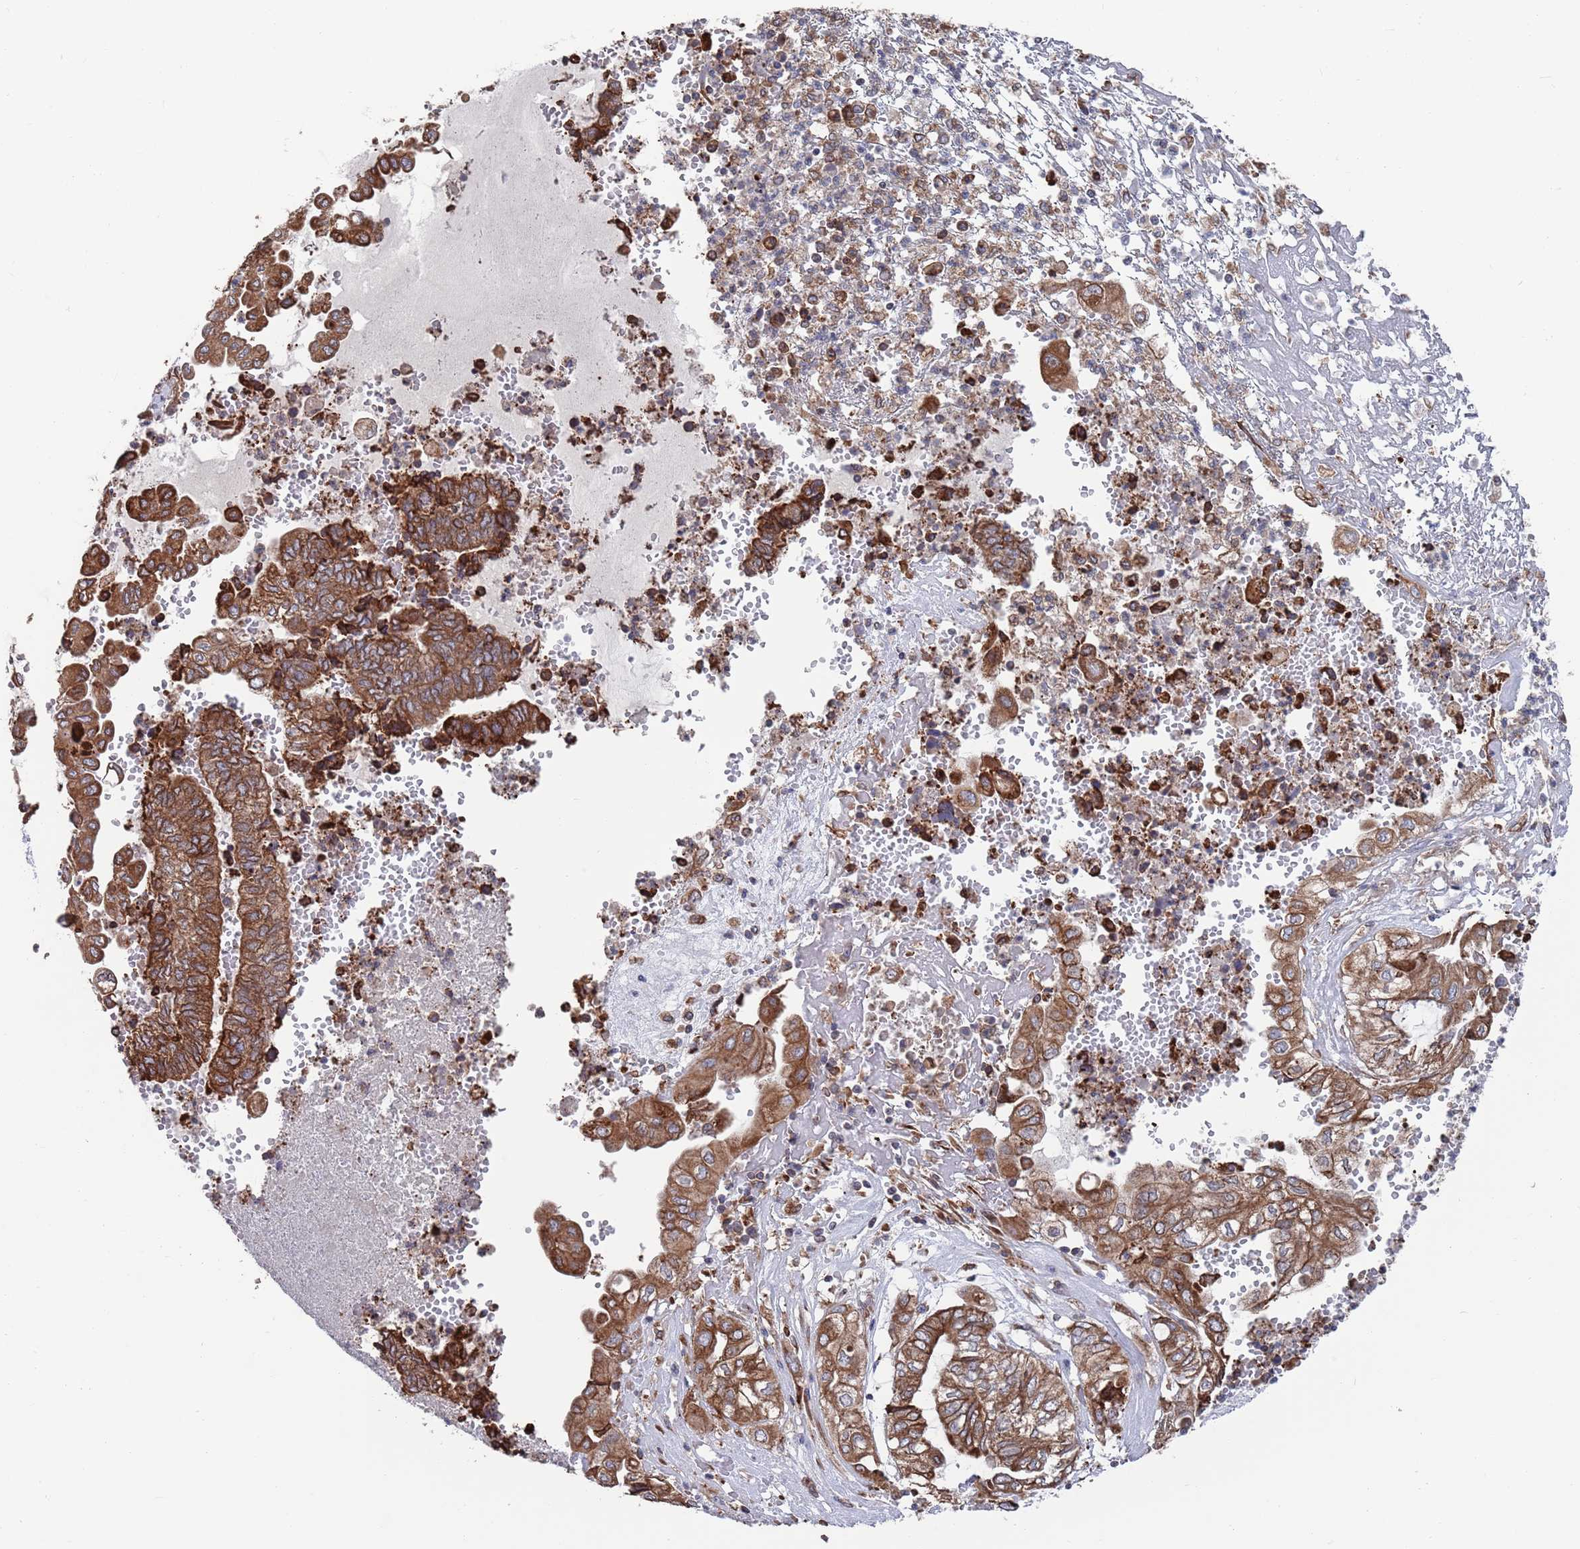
{"staining": {"intensity": "moderate", "quantity": ">75%", "location": "cytoplasmic/membranous"}, "tissue": "endometrial cancer", "cell_type": "Tumor cells", "image_type": "cancer", "snomed": [{"axis": "morphology", "description": "Adenocarcinoma, NOS"}, {"axis": "topography", "description": "Uterus"}, {"axis": "topography", "description": "Endometrium"}], "caption": "Moderate cytoplasmic/membranous expression for a protein is appreciated in about >75% of tumor cells of endometrial cancer (adenocarcinoma) using IHC.", "gene": "GID8", "patient": {"sex": "female", "age": 70}}